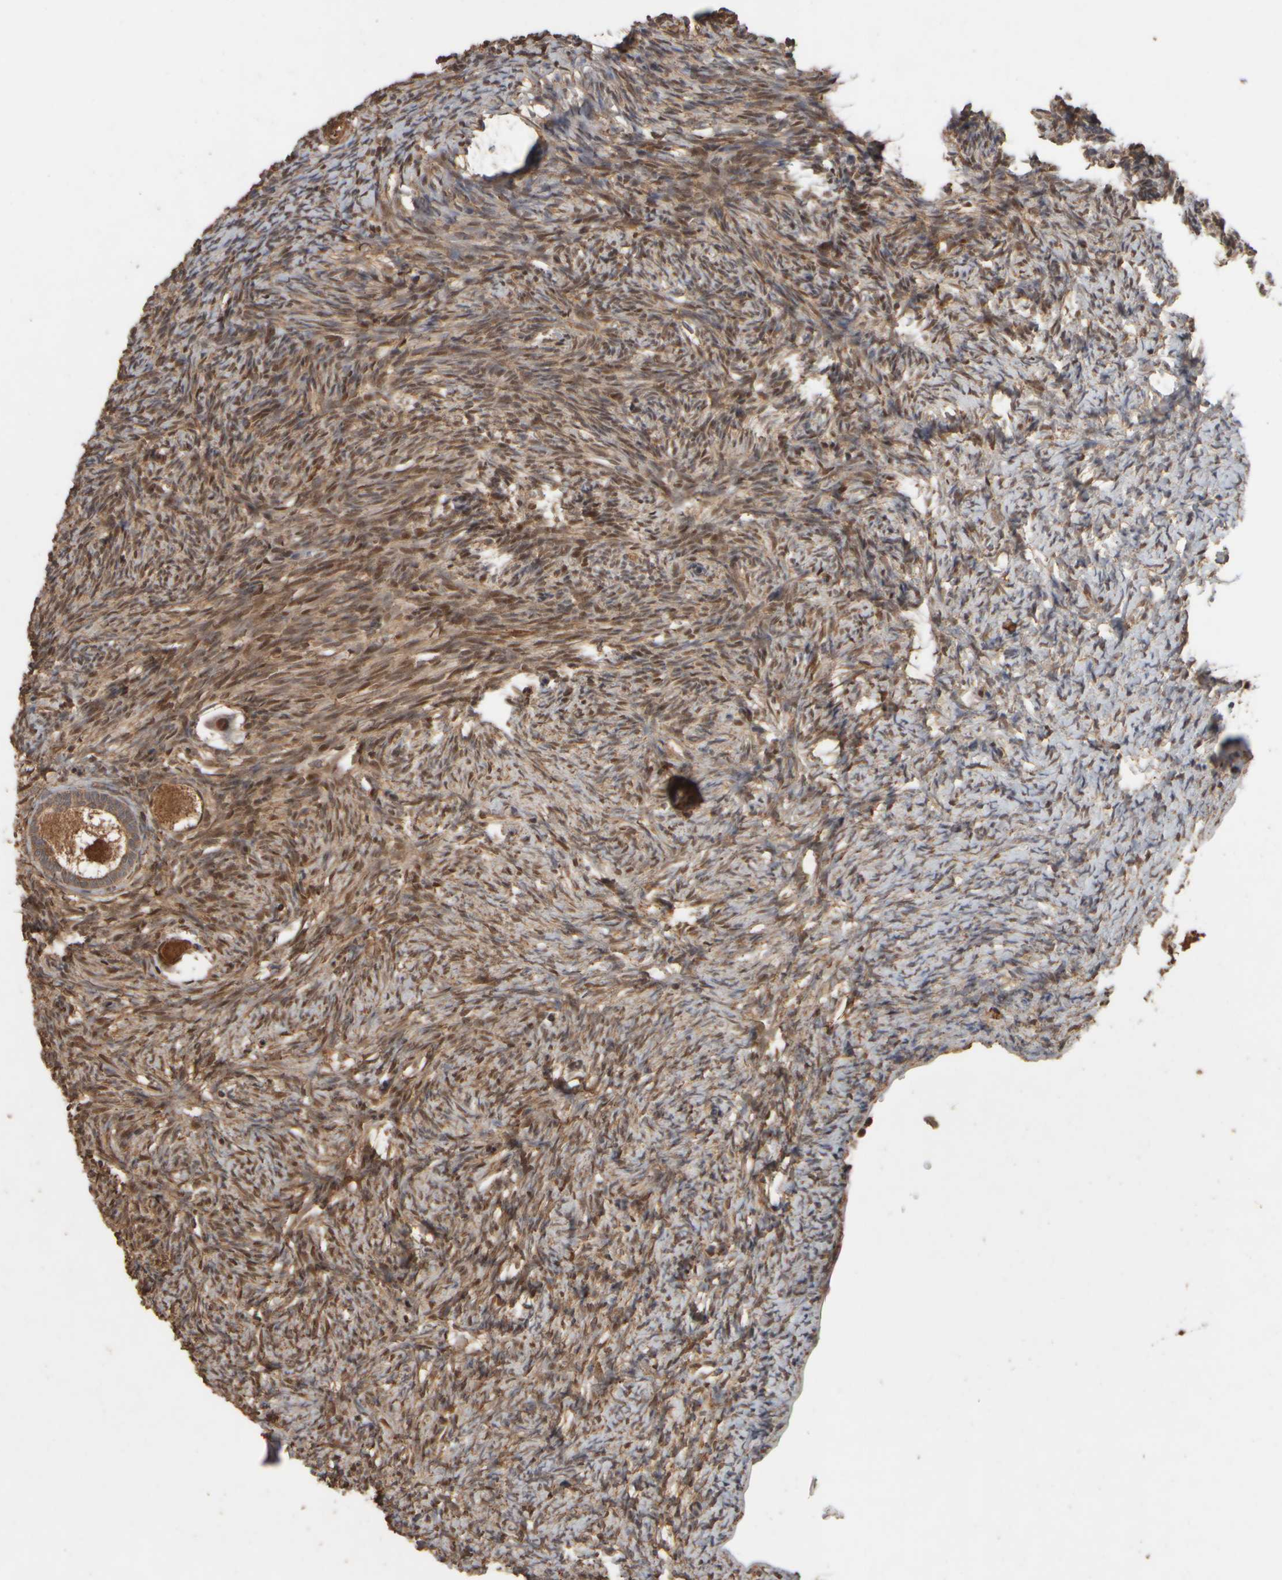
{"staining": {"intensity": "moderate", "quantity": ">75%", "location": "cytoplasmic/membranous,nuclear"}, "tissue": "ovary", "cell_type": "Follicle cells", "image_type": "normal", "snomed": [{"axis": "morphology", "description": "Normal tissue, NOS"}, {"axis": "topography", "description": "Ovary"}], "caption": "The photomicrograph reveals immunohistochemical staining of unremarkable ovary. There is moderate cytoplasmic/membranous,nuclear staining is seen in approximately >75% of follicle cells.", "gene": "SPHK1", "patient": {"sex": "female", "age": 34}}